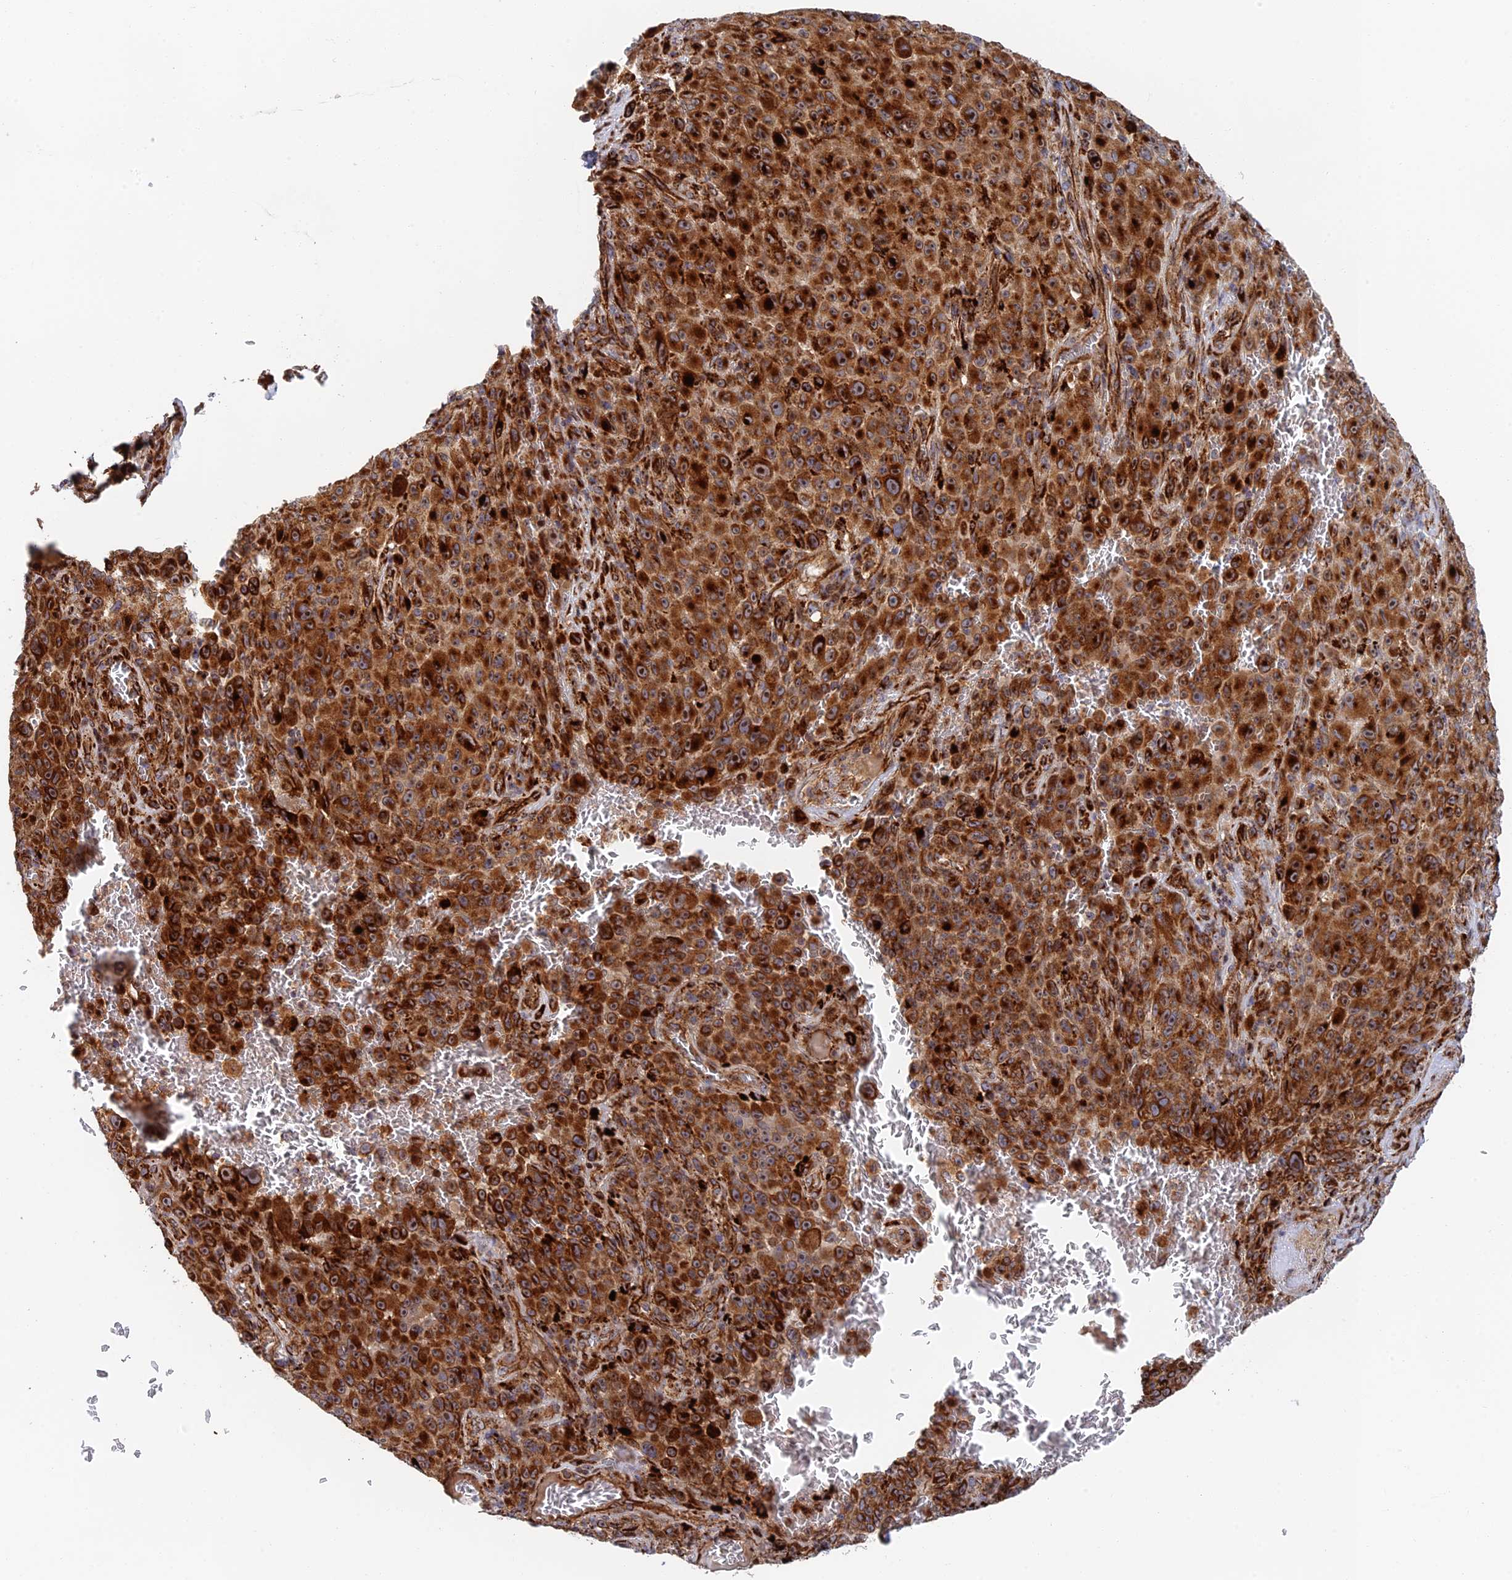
{"staining": {"intensity": "strong", "quantity": ">75%", "location": "cytoplasmic/membranous,nuclear"}, "tissue": "melanoma", "cell_type": "Tumor cells", "image_type": "cancer", "snomed": [{"axis": "morphology", "description": "Malignant melanoma, NOS"}, {"axis": "topography", "description": "Skin"}], "caption": "DAB (3,3'-diaminobenzidine) immunohistochemical staining of human malignant melanoma demonstrates strong cytoplasmic/membranous and nuclear protein positivity in approximately >75% of tumor cells.", "gene": "PPP2R3C", "patient": {"sex": "female", "age": 82}}